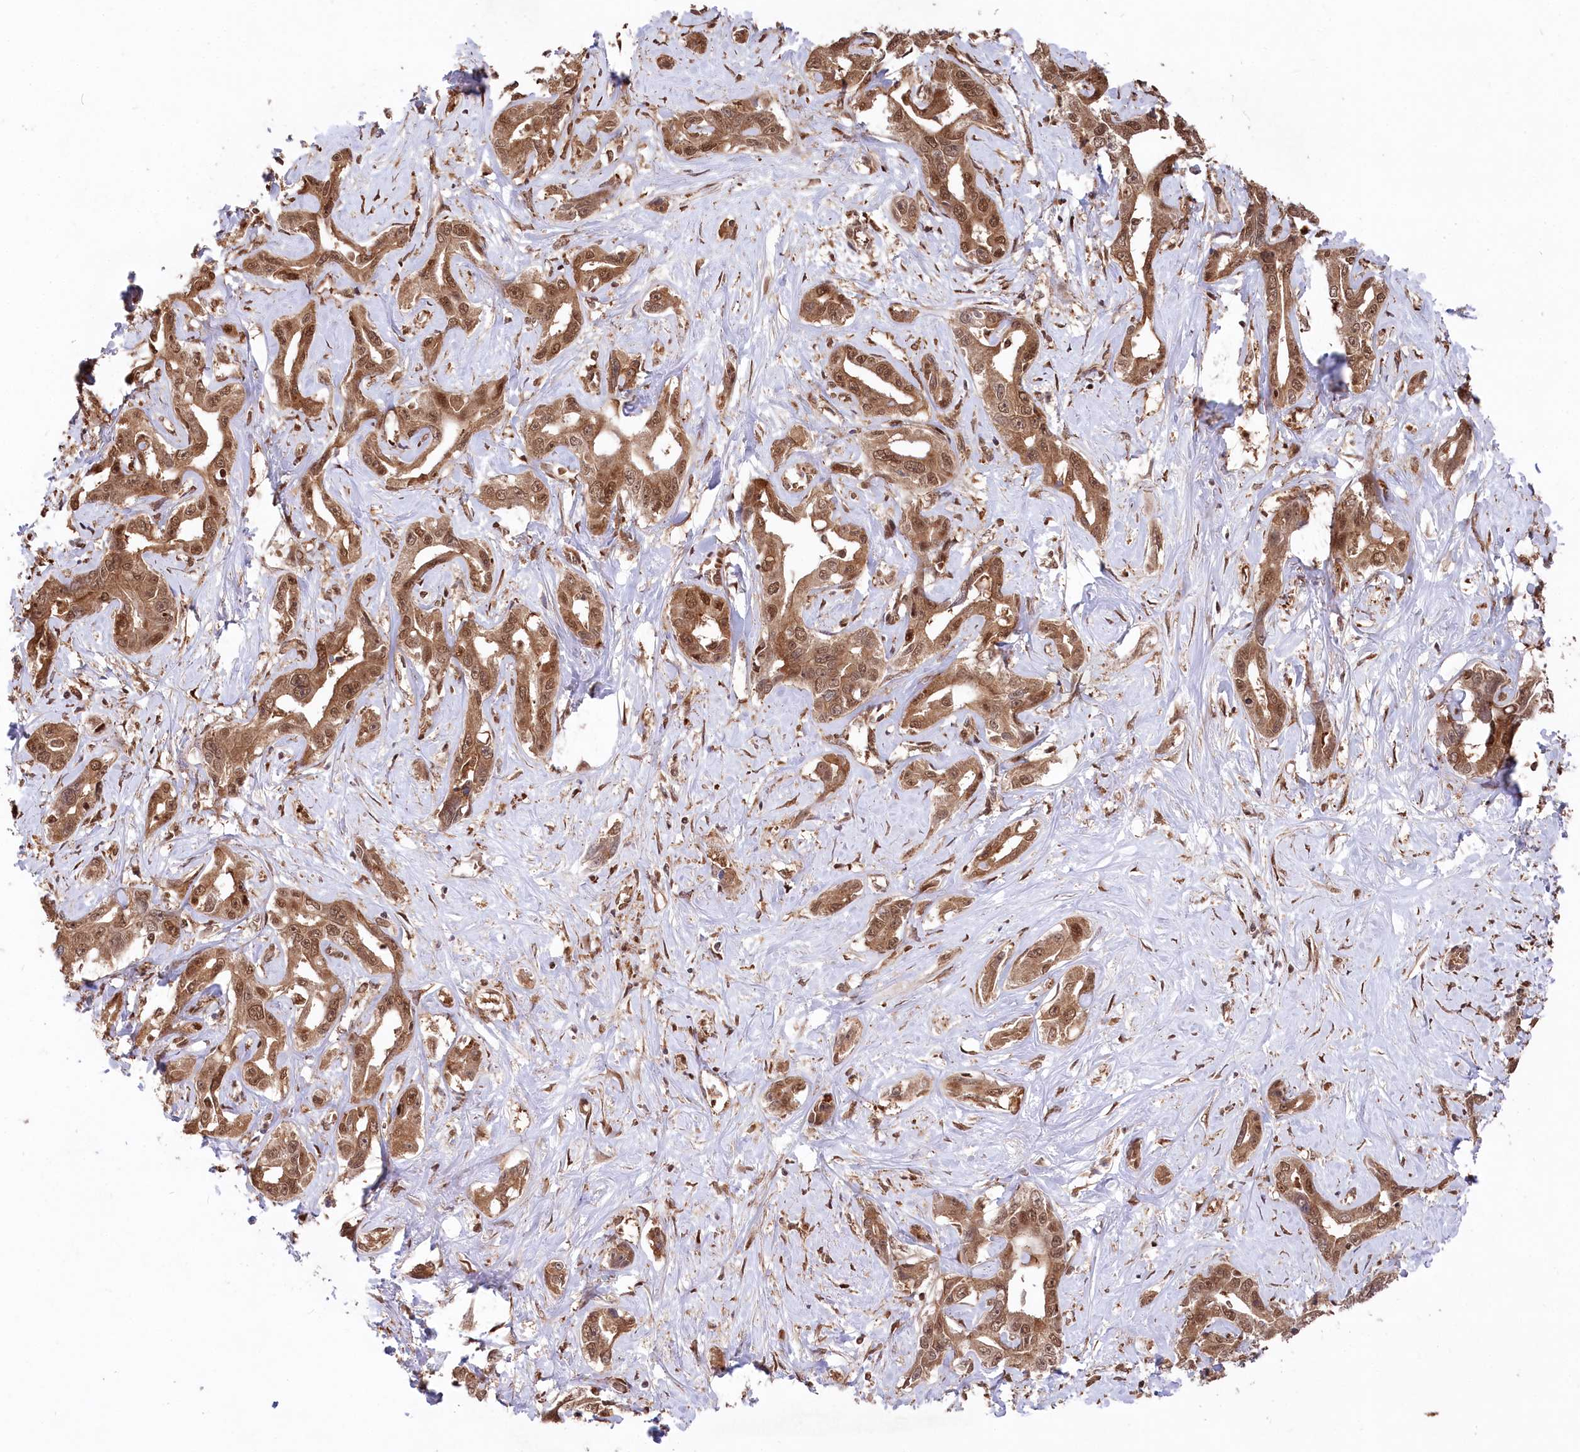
{"staining": {"intensity": "strong", "quantity": ">75%", "location": "cytoplasmic/membranous,nuclear"}, "tissue": "liver cancer", "cell_type": "Tumor cells", "image_type": "cancer", "snomed": [{"axis": "morphology", "description": "Cholangiocarcinoma"}, {"axis": "topography", "description": "Liver"}], "caption": "Cholangiocarcinoma (liver) was stained to show a protein in brown. There is high levels of strong cytoplasmic/membranous and nuclear staining in approximately >75% of tumor cells. Using DAB (brown) and hematoxylin (blue) stains, captured at high magnification using brightfield microscopy.", "gene": "PSMA1", "patient": {"sex": "male", "age": 59}}